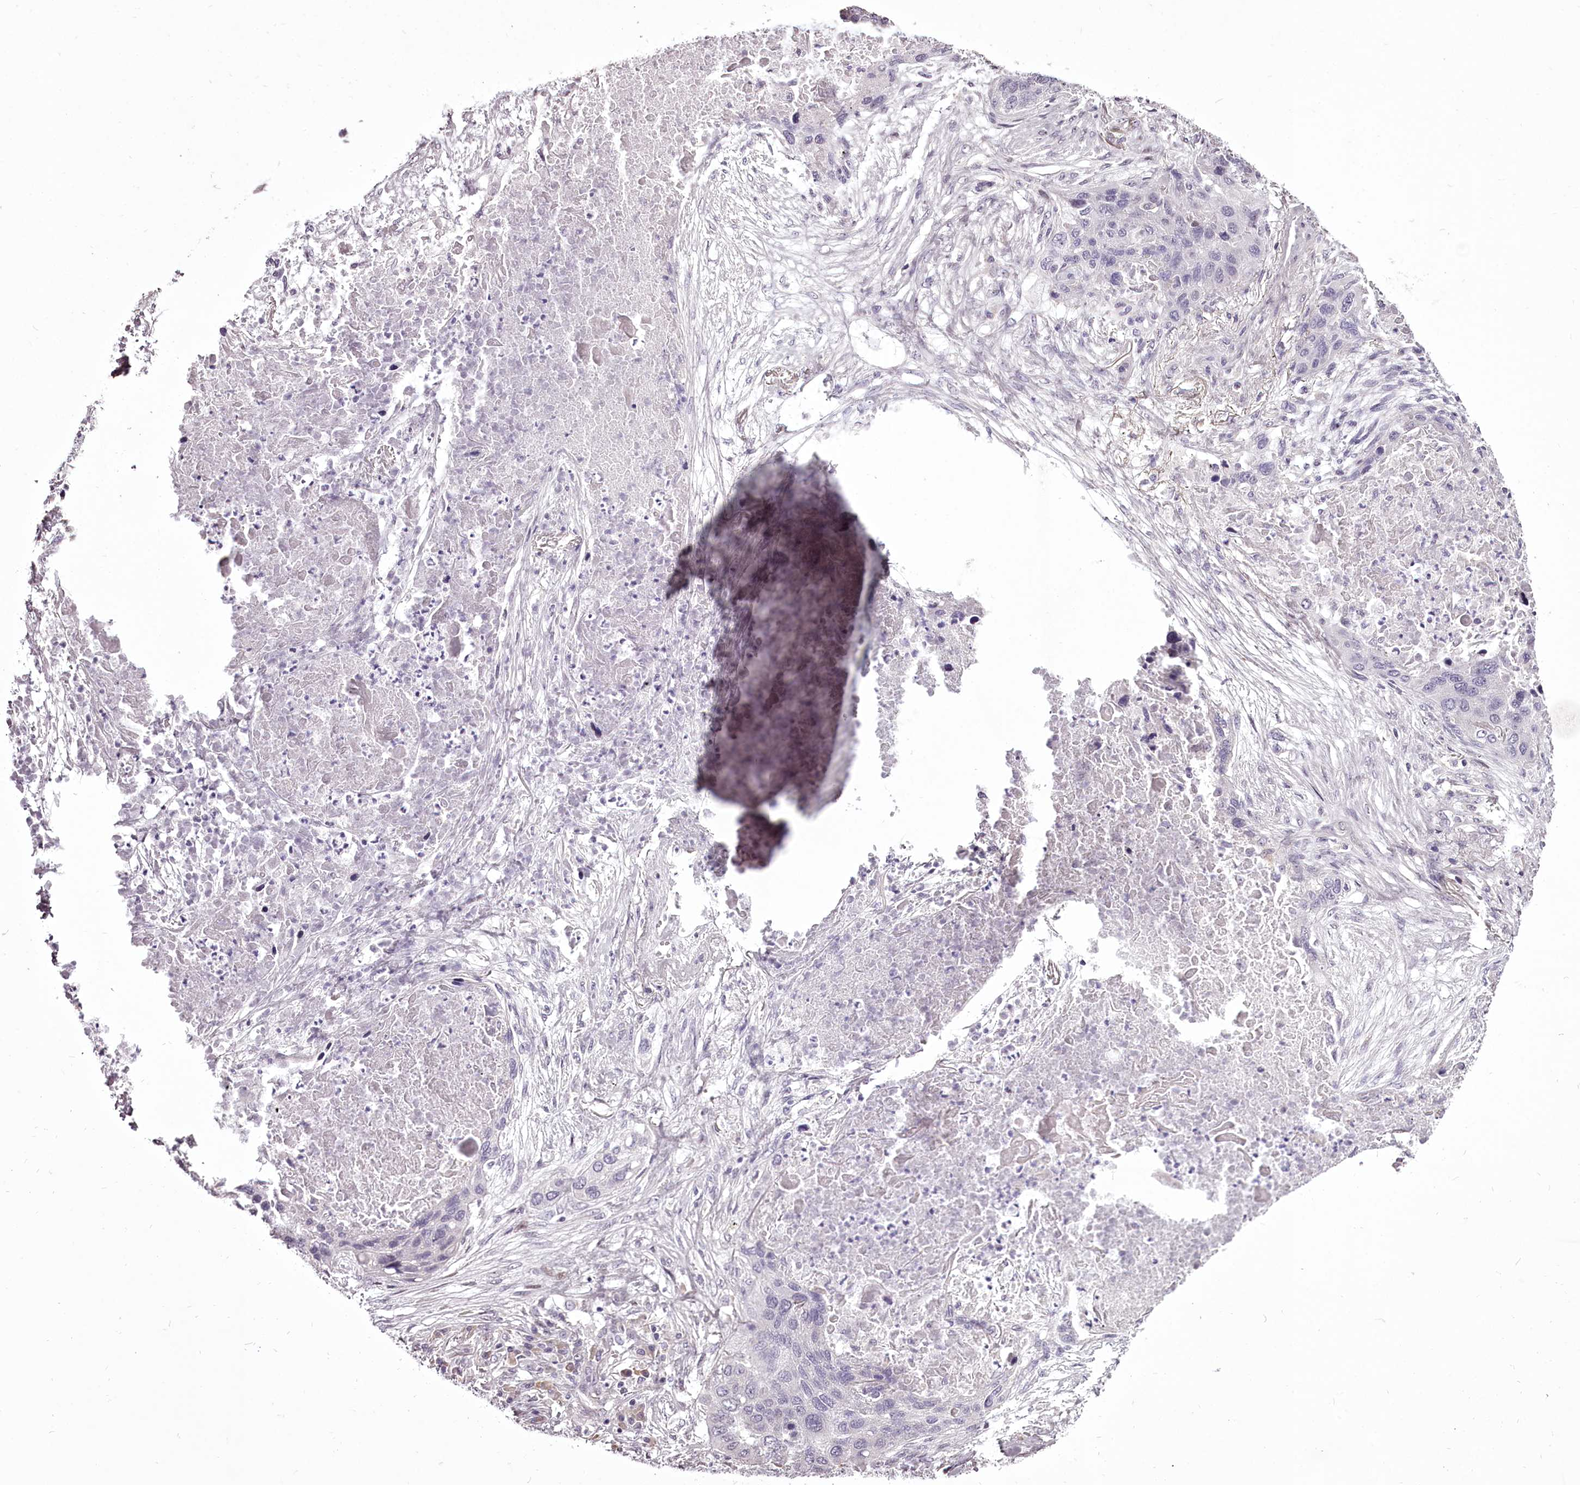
{"staining": {"intensity": "negative", "quantity": "none", "location": "none"}, "tissue": "lung cancer", "cell_type": "Tumor cells", "image_type": "cancer", "snomed": [{"axis": "morphology", "description": "Squamous cell carcinoma, NOS"}, {"axis": "topography", "description": "Lung"}], "caption": "There is no significant positivity in tumor cells of lung squamous cell carcinoma.", "gene": "C1orf56", "patient": {"sex": "female", "age": 63}}